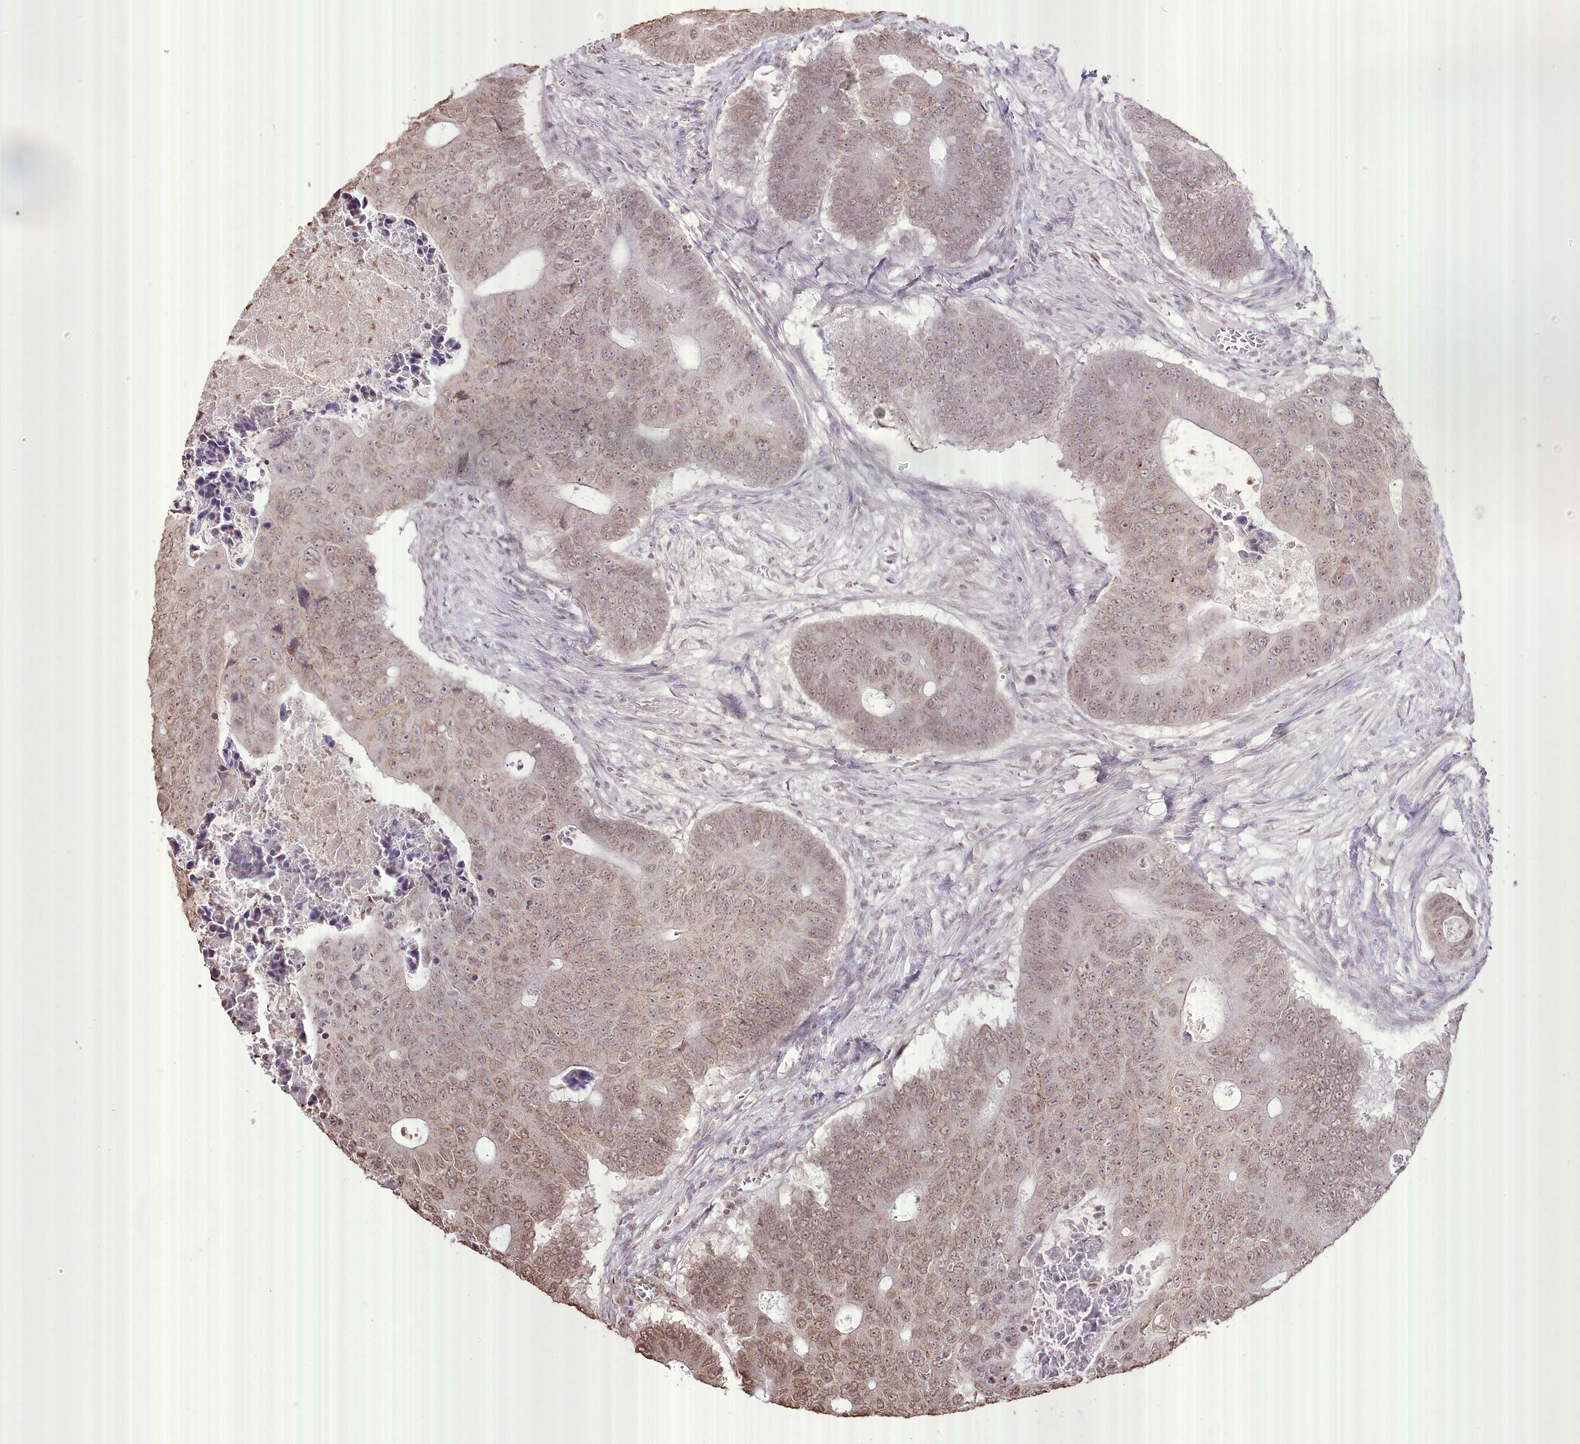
{"staining": {"intensity": "weak", "quantity": "25%-75%", "location": "cytoplasmic/membranous"}, "tissue": "colorectal cancer", "cell_type": "Tumor cells", "image_type": "cancer", "snomed": [{"axis": "morphology", "description": "Adenocarcinoma, NOS"}, {"axis": "topography", "description": "Colon"}], "caption": "A histopathology image showing weak cytoplasmic/membranous expression in about 25%-75% of tumor cells in colorectal adenocarcinoma, as visualized by brown immunohistochemical staining.", "gene": "SLC39A10", "patient": {"sex": "male", "age": 87}}